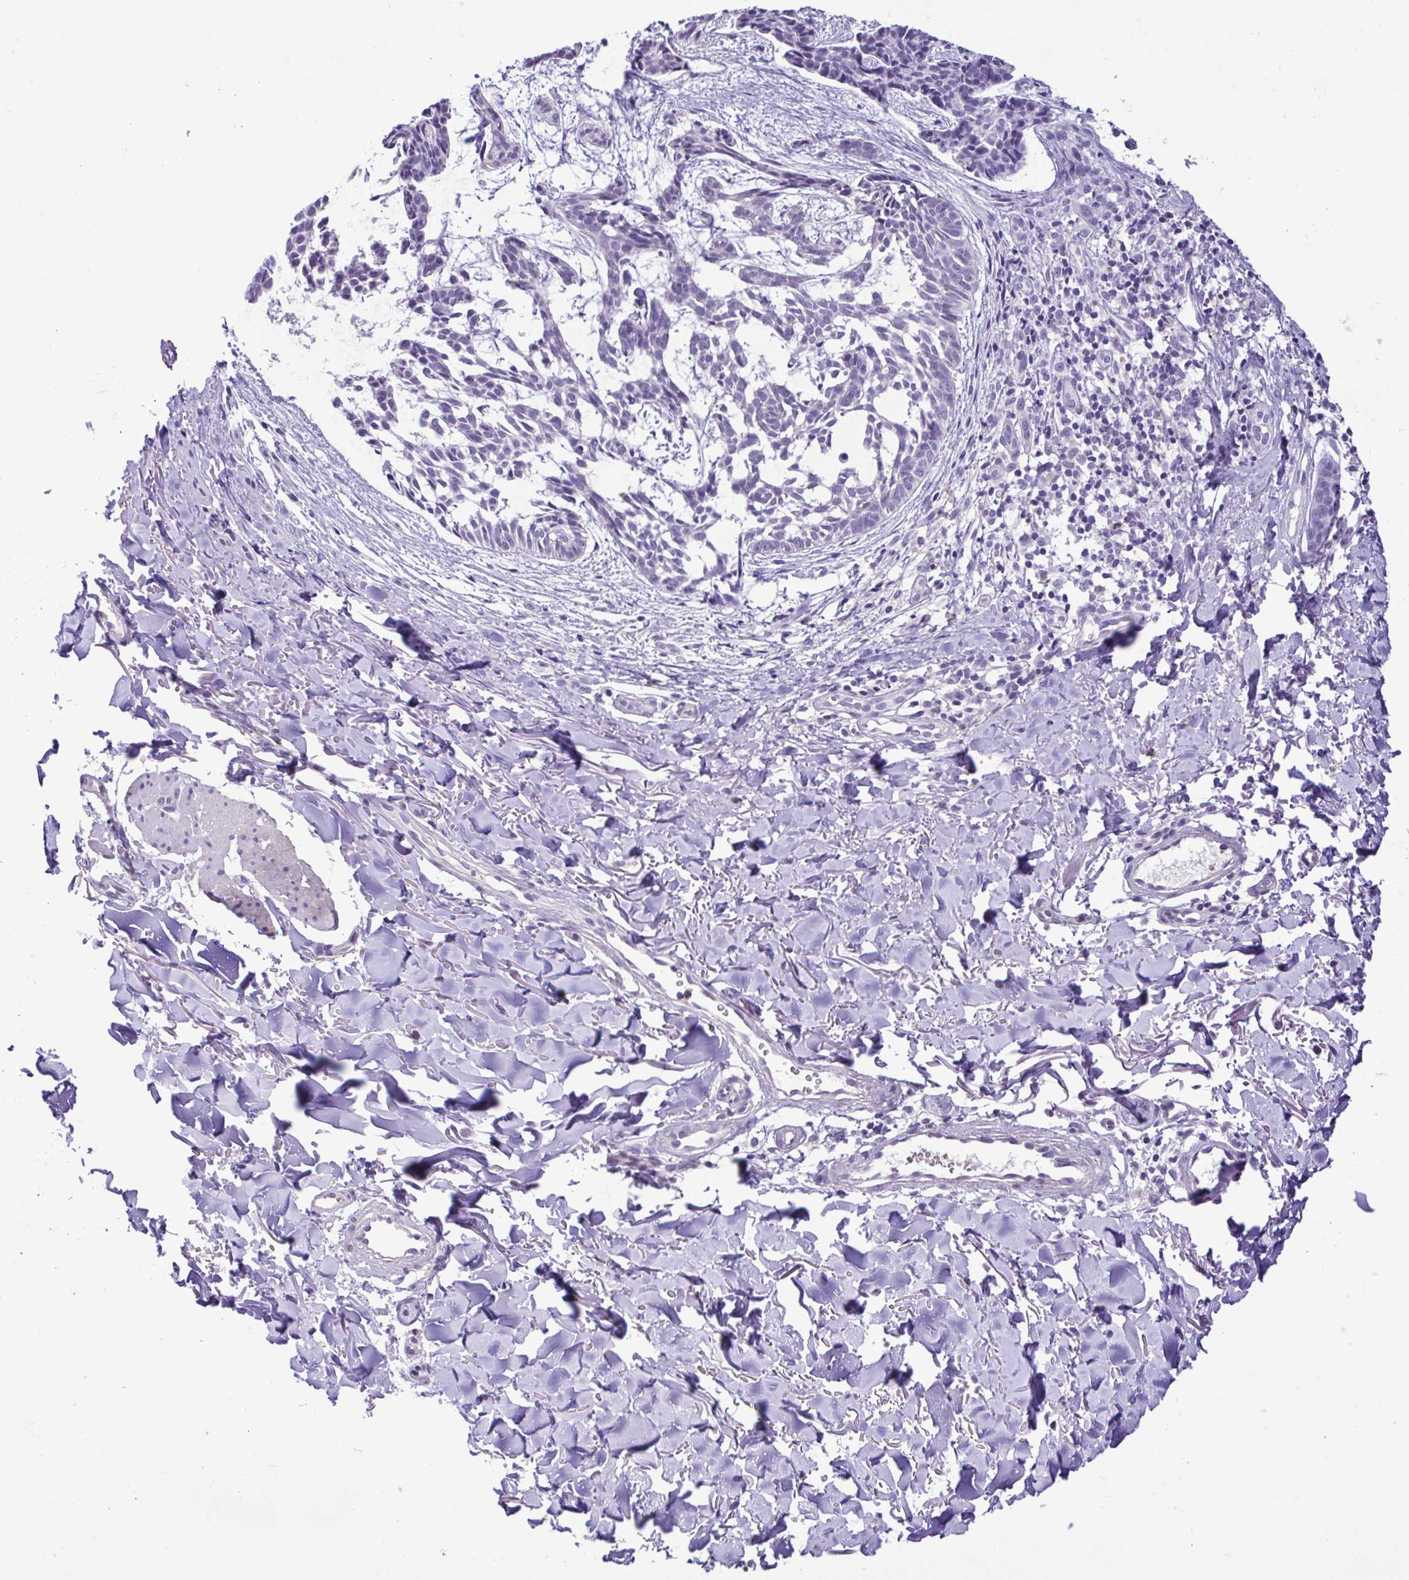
{"staining": {"intensity": "negative", "quantity": "none", "location": "none"}, "tissue": "skin cancer", "cell_type": "Tumor cells", "image_type": "cancer", "snomed": [{"axis": "morphology", "description": "Basal cell carcinoma"}, {"axis": "topography", "description": "Skin"}], "caption": "Basal cell carcinoma (skin) stained for a protein using IHC shows no expression tumor cells.", "gene": "CBY2", "patient": {"sex": "male", "age": 78}}